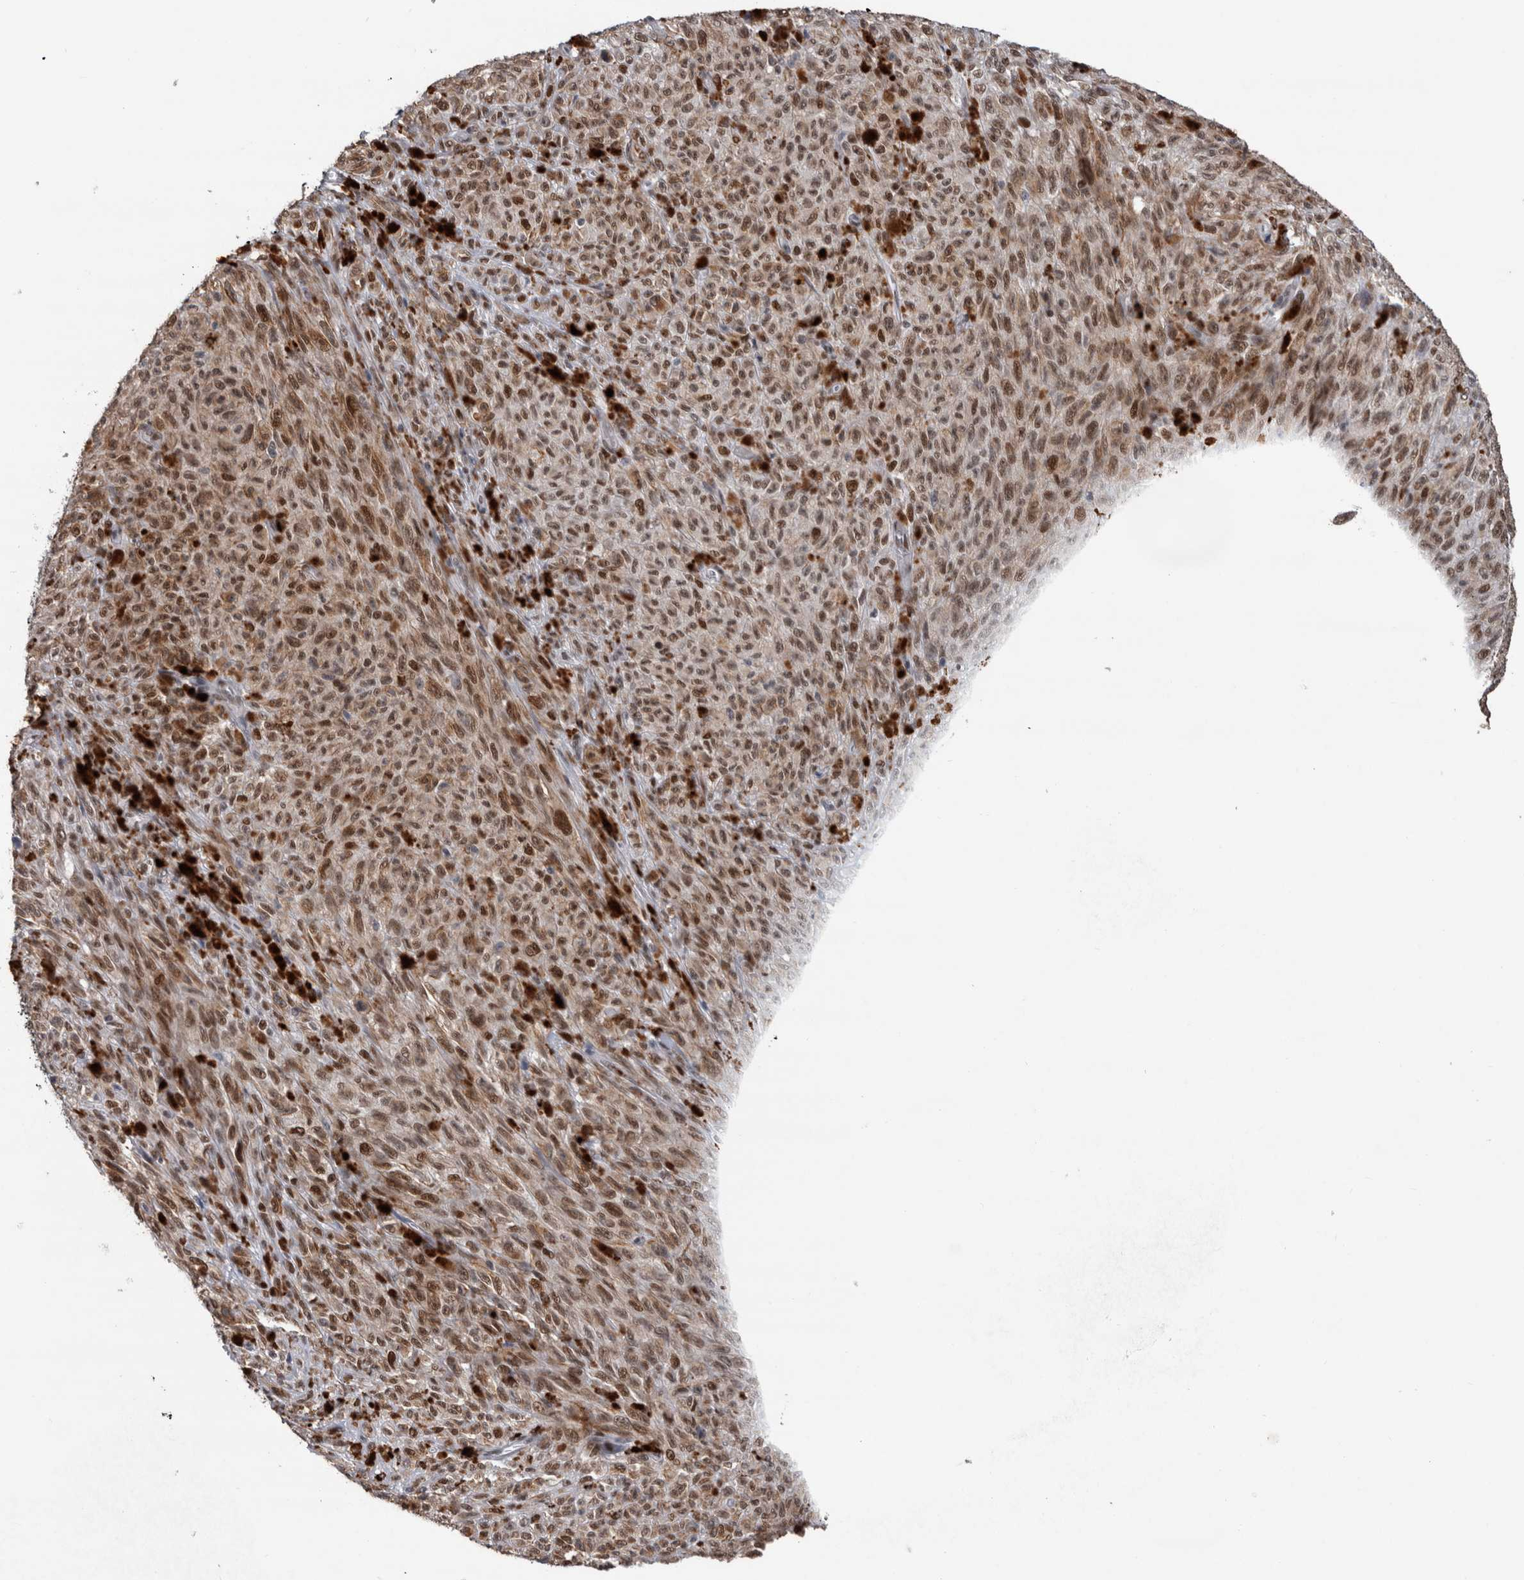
{"staining": {"intensity": "moderate", "quantity": ">75%", "location": "nuclear"}, "tissue": "melanoma", "cell_type": "Tumor cells", "image_type": "cancer", "snomed": [{"axis": "morphology", "description": "Malignant melanoma, NOS"}, {"axis": "topography", "description": "Skin"}], "caption": "The photomicrograph shows staining of malignant melanoma, revealing moderate nuclear protein staining (brown color) within tumor cells.", "gene": "POLD2", "patient": {"sex": "female", "age": 82}}